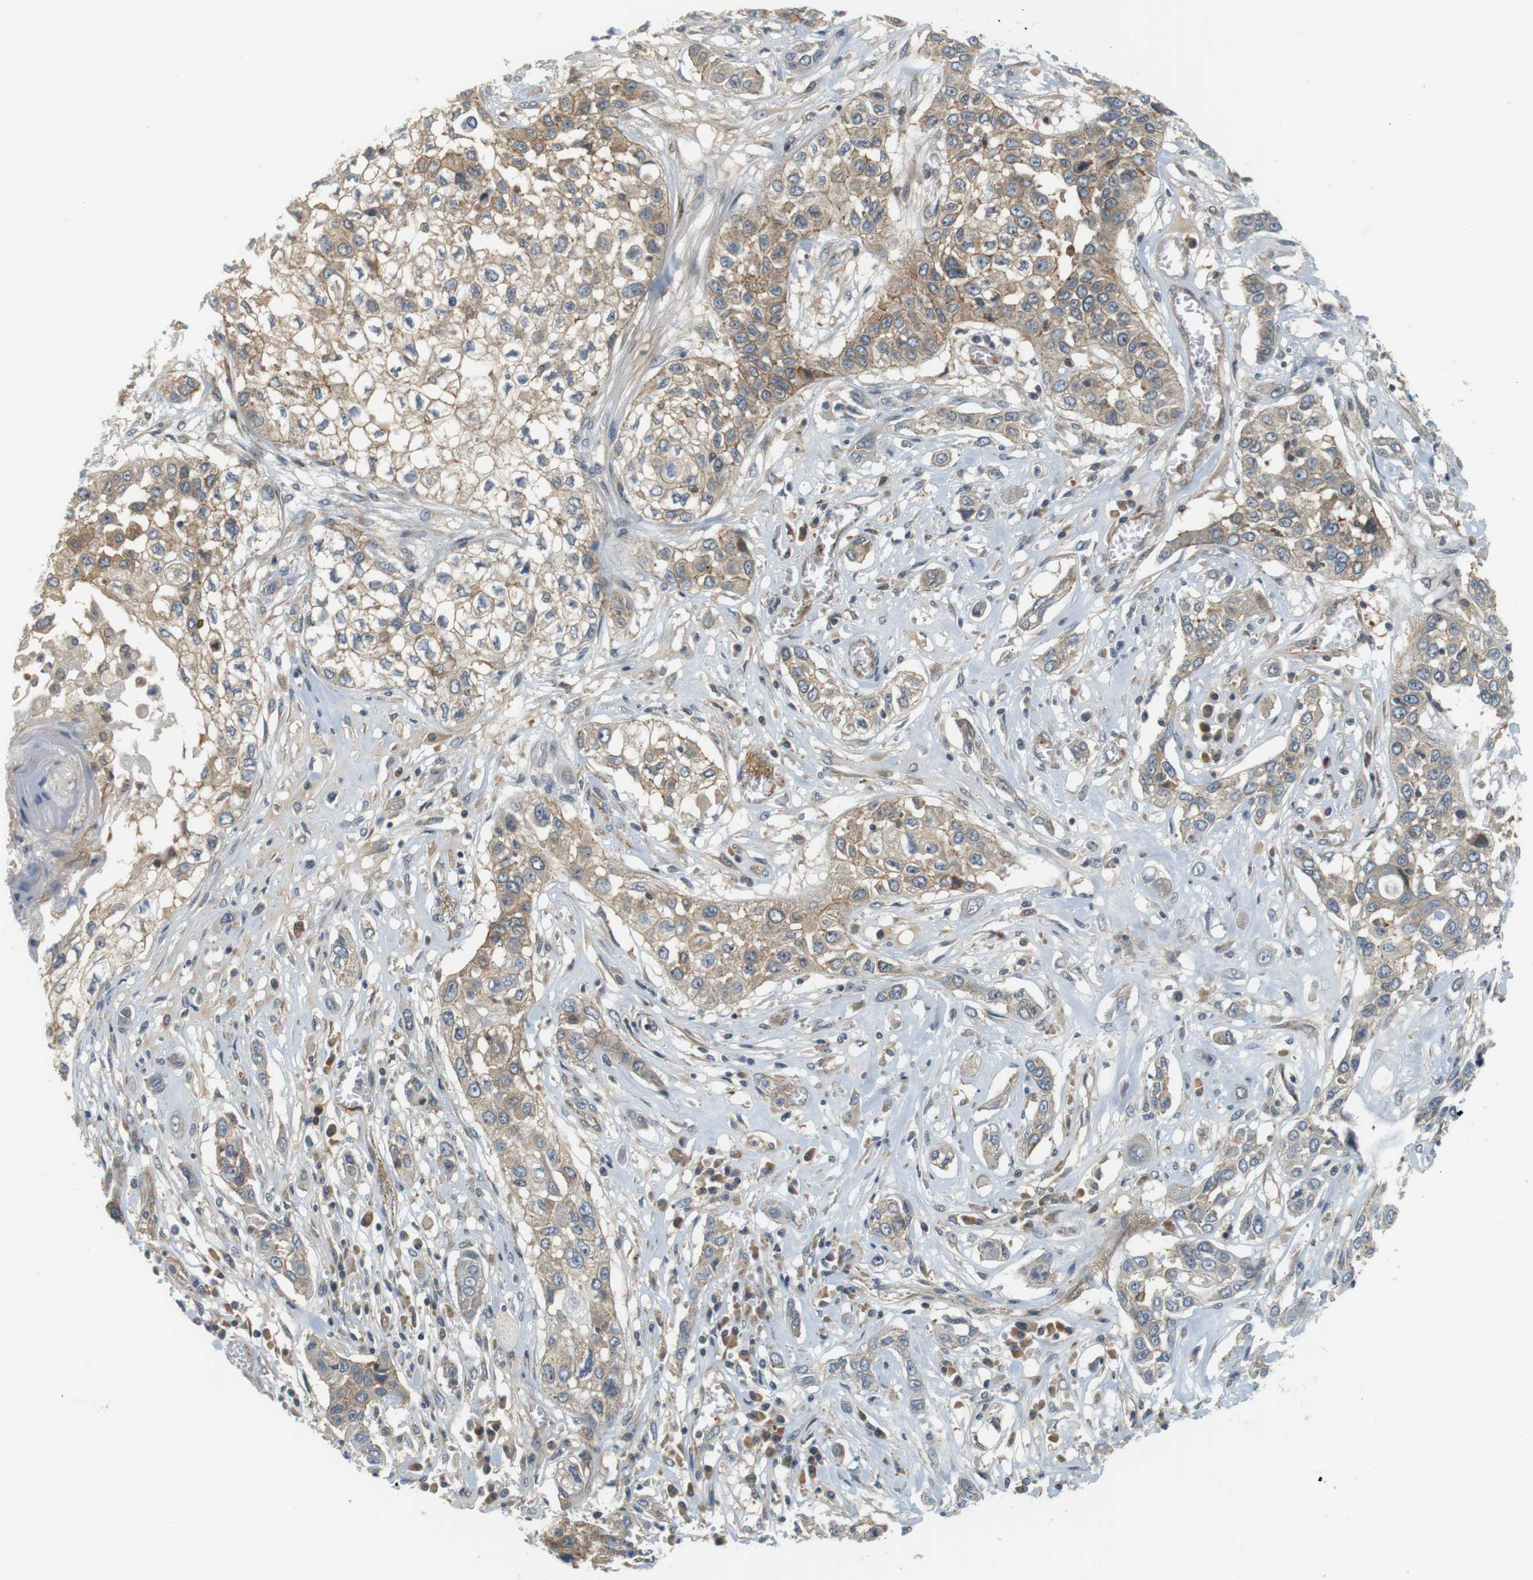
{"staining": {"intensity": "weak", "quantity": ">75%", "location": "cytoplasmic/membranous"}, "tissue": "lung cancer", "cell_type": "Tumor cells", "image_type": "cancer", "snomed": [{"axis": "morphology", "description": "Squamous cell carcinoma, NOS"}, {"axis": "topography", "description": "Lung"}], "caption": "Immunohistochemistry photomicrograph of human lung cancer (squamous cell carcinoma) stained for a protein (brown), which reveals low levels of weak cytoplasmic/membranous staining in about >75% of tumor cells.", "gene": "SH3GLB1", "patient": {"sex": "male", "age": 71}}